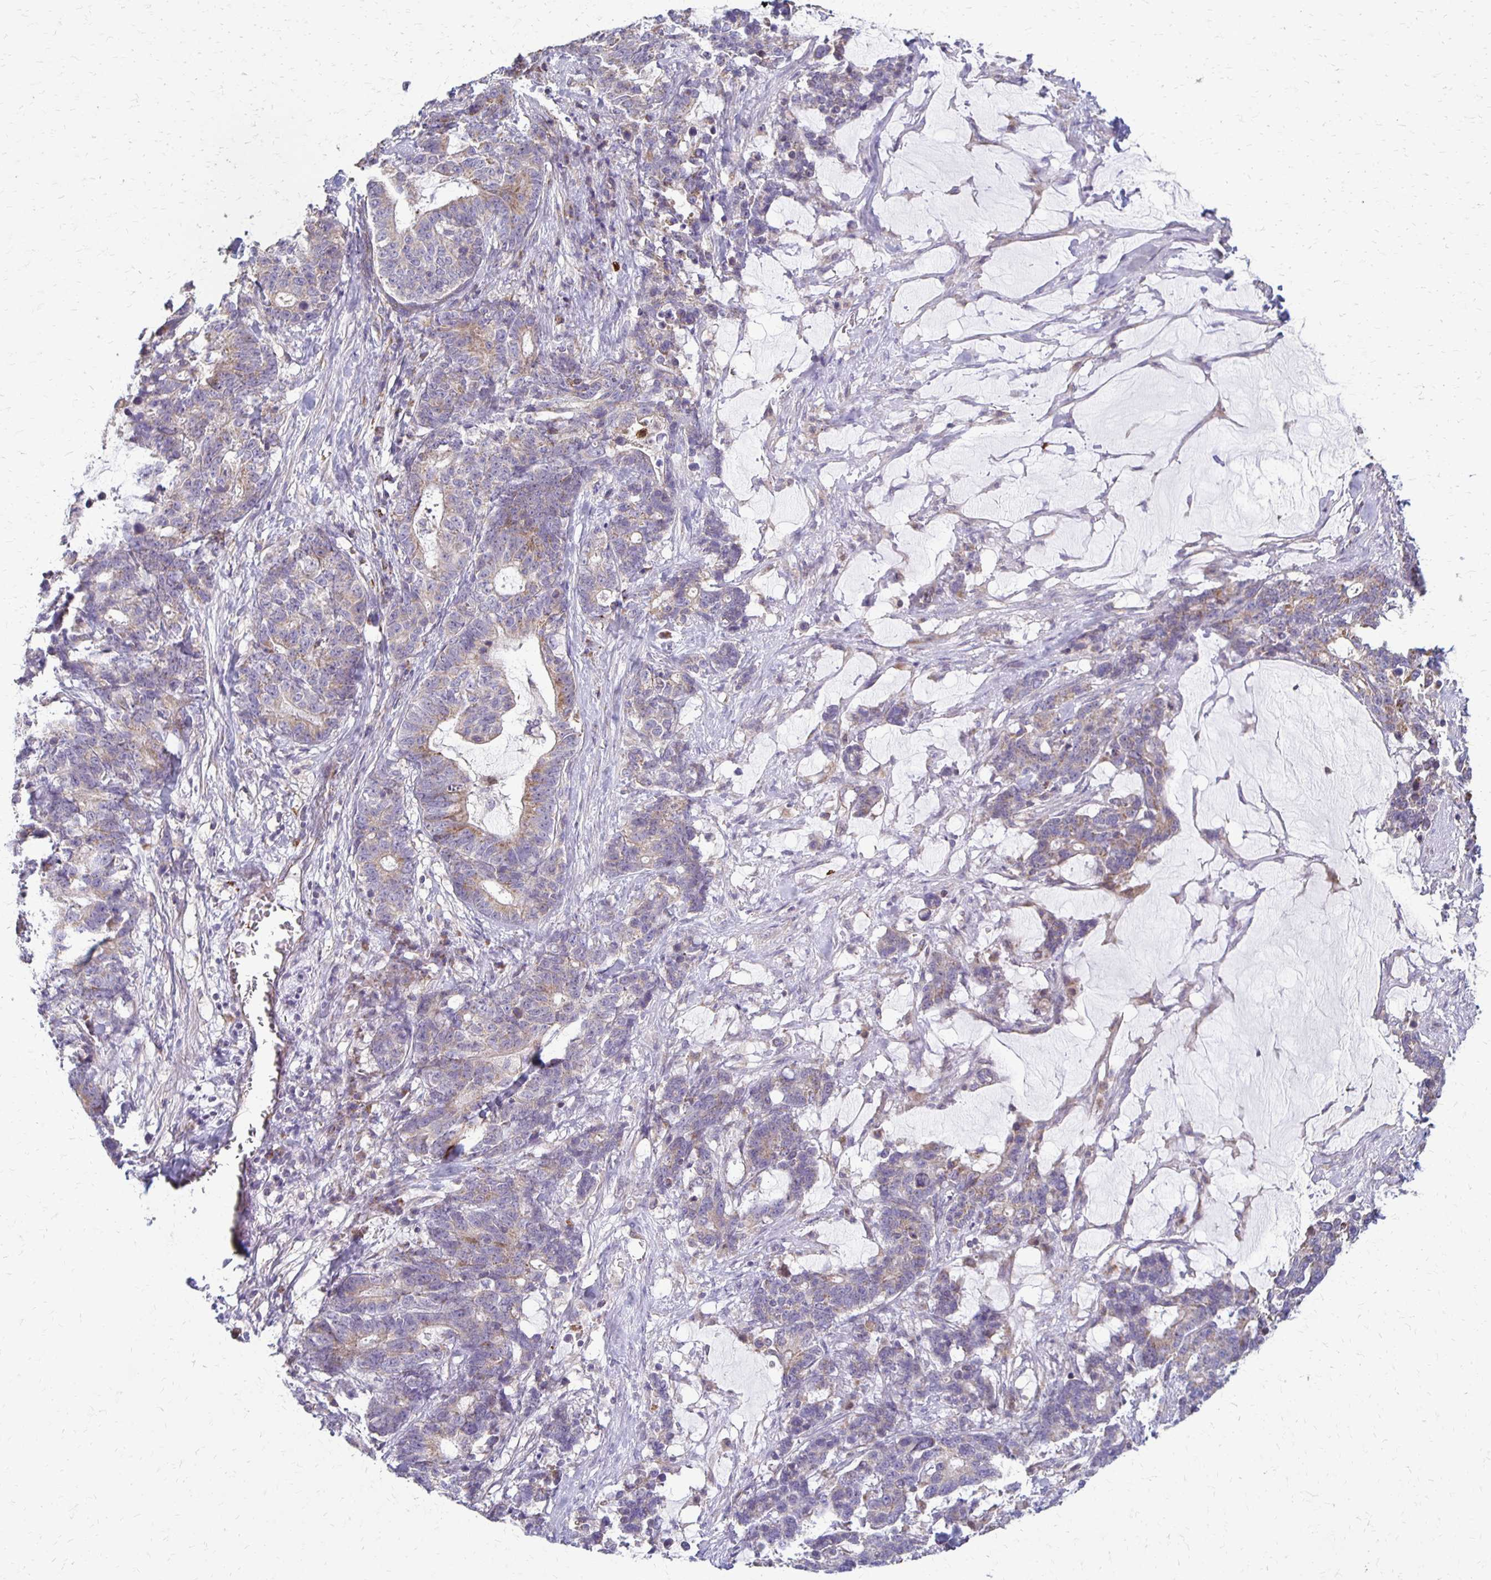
{"staining": {"intensity": "weak", "quantity": "<25%", "location": "cytoplasmic/membranous"}, "tissue": "stomach cancer", "cell_type": "Tumor cells", "image_type": "cancer", "snomed": [{"axis": "morphology", "description": "Normal tissue, NOS"}, {"axis": "morphology", "description": "Adenocarcinoma, NOS"}, {"axis": "topography", "description": "Stomach"}], "caption": "Stomach cancer (adenocarcinoma) stained for a protein using immunohistochemistry exhibits no staining tumor cells.", "gene": "EIF4EBP2", "patient": {"sex": "female", "age": 64}}